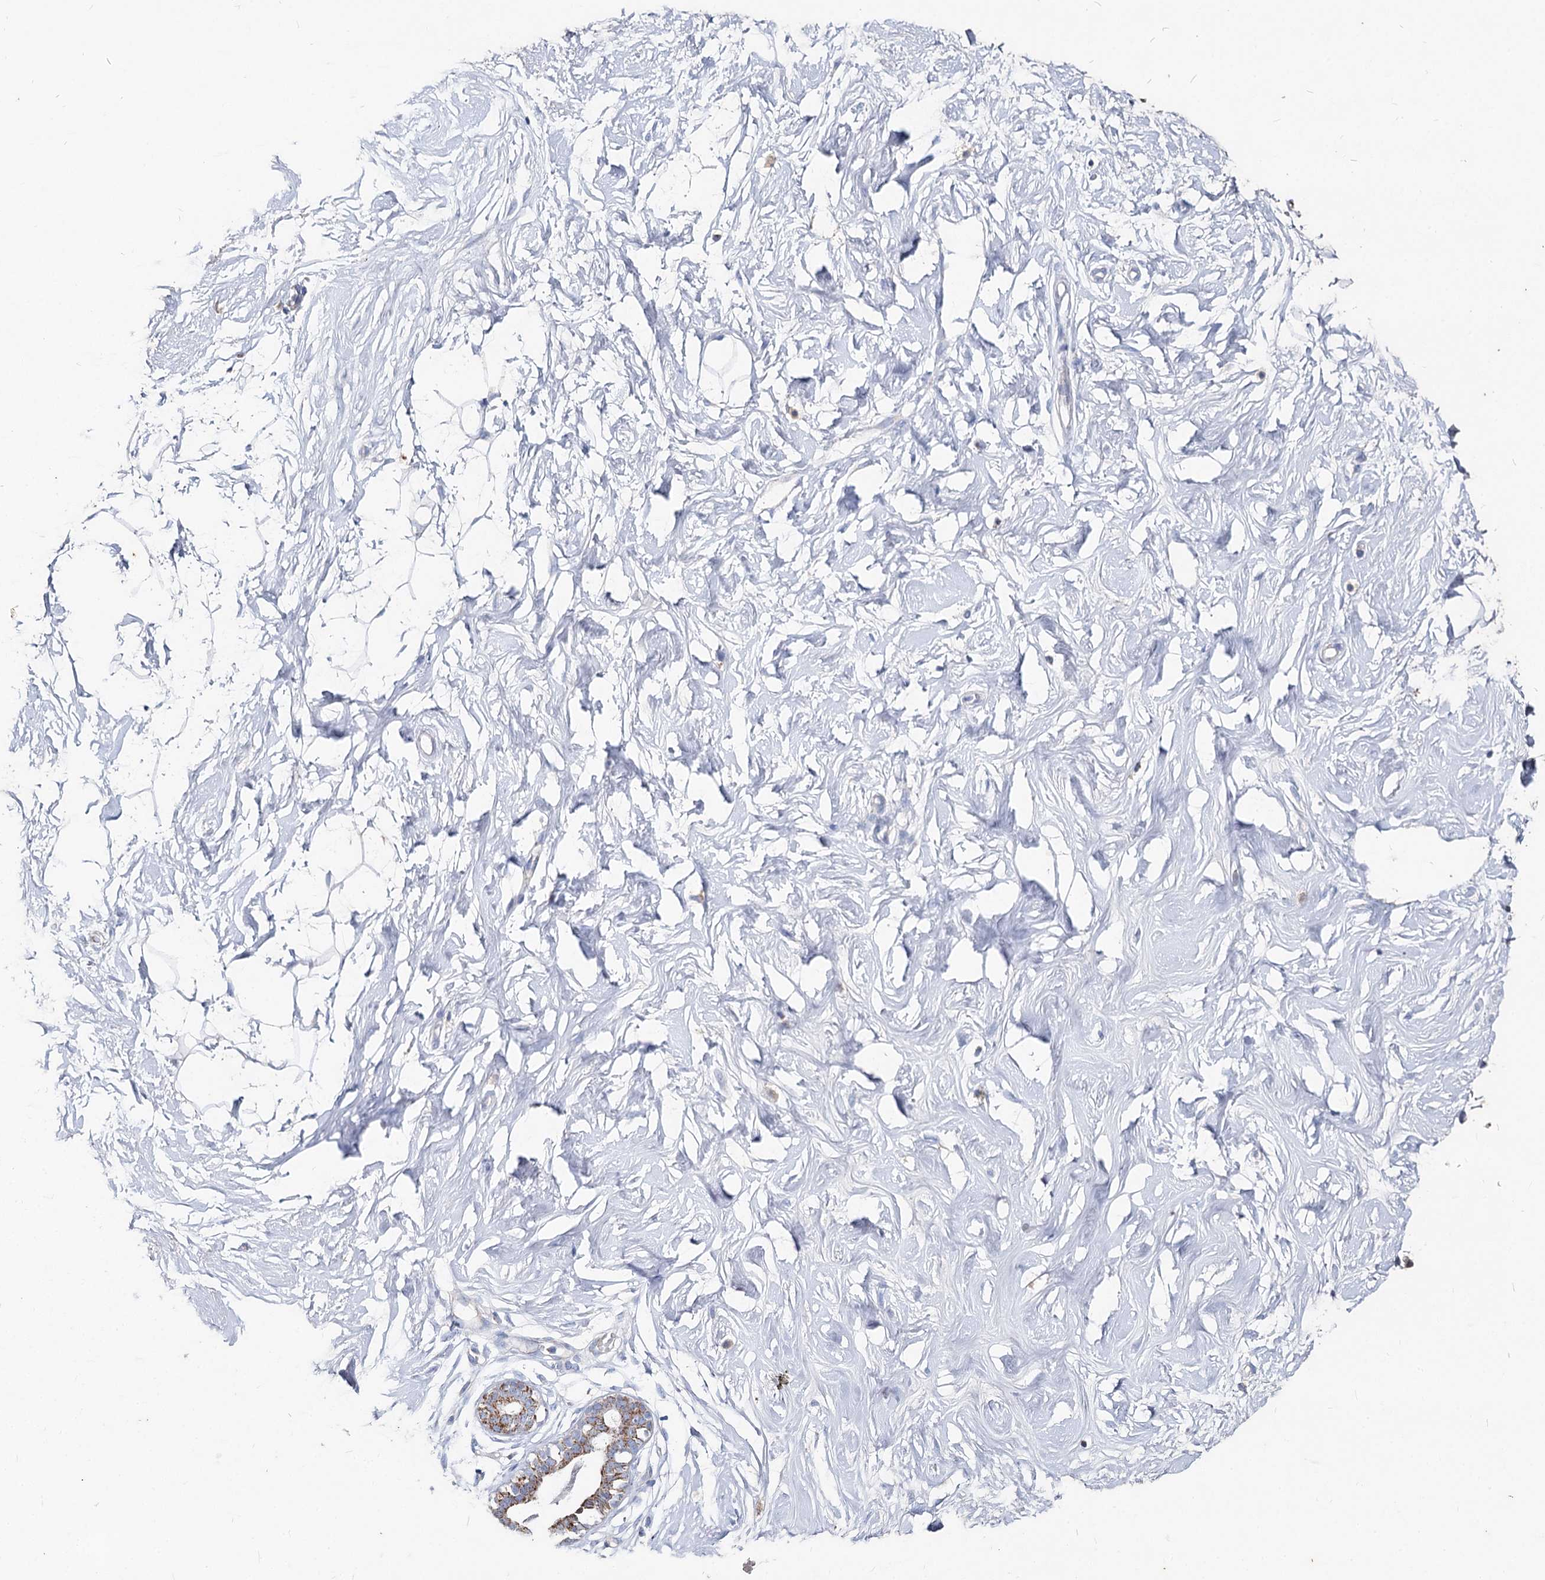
{"staining": {"intensity": "negative", "quantity": "none", "location": "none"}, "tissue": "breast", "cell_type": "Adipocytes", "image_type": "normal", "snomed": [{"axis": "morphology", "description": "Normal tissue, NOS"}, {"axis": "morphology", "description": "Adenoma, NOS"}, {"axis": "topography", "description": "Breast"}], "caption": "This is a photomicrograph of immunohistochemistry staining of unremarkable breast, which shows no staining in adipocytes.", "gene": "MCCC2", "patient": {"sex": "female", "age": 23}}